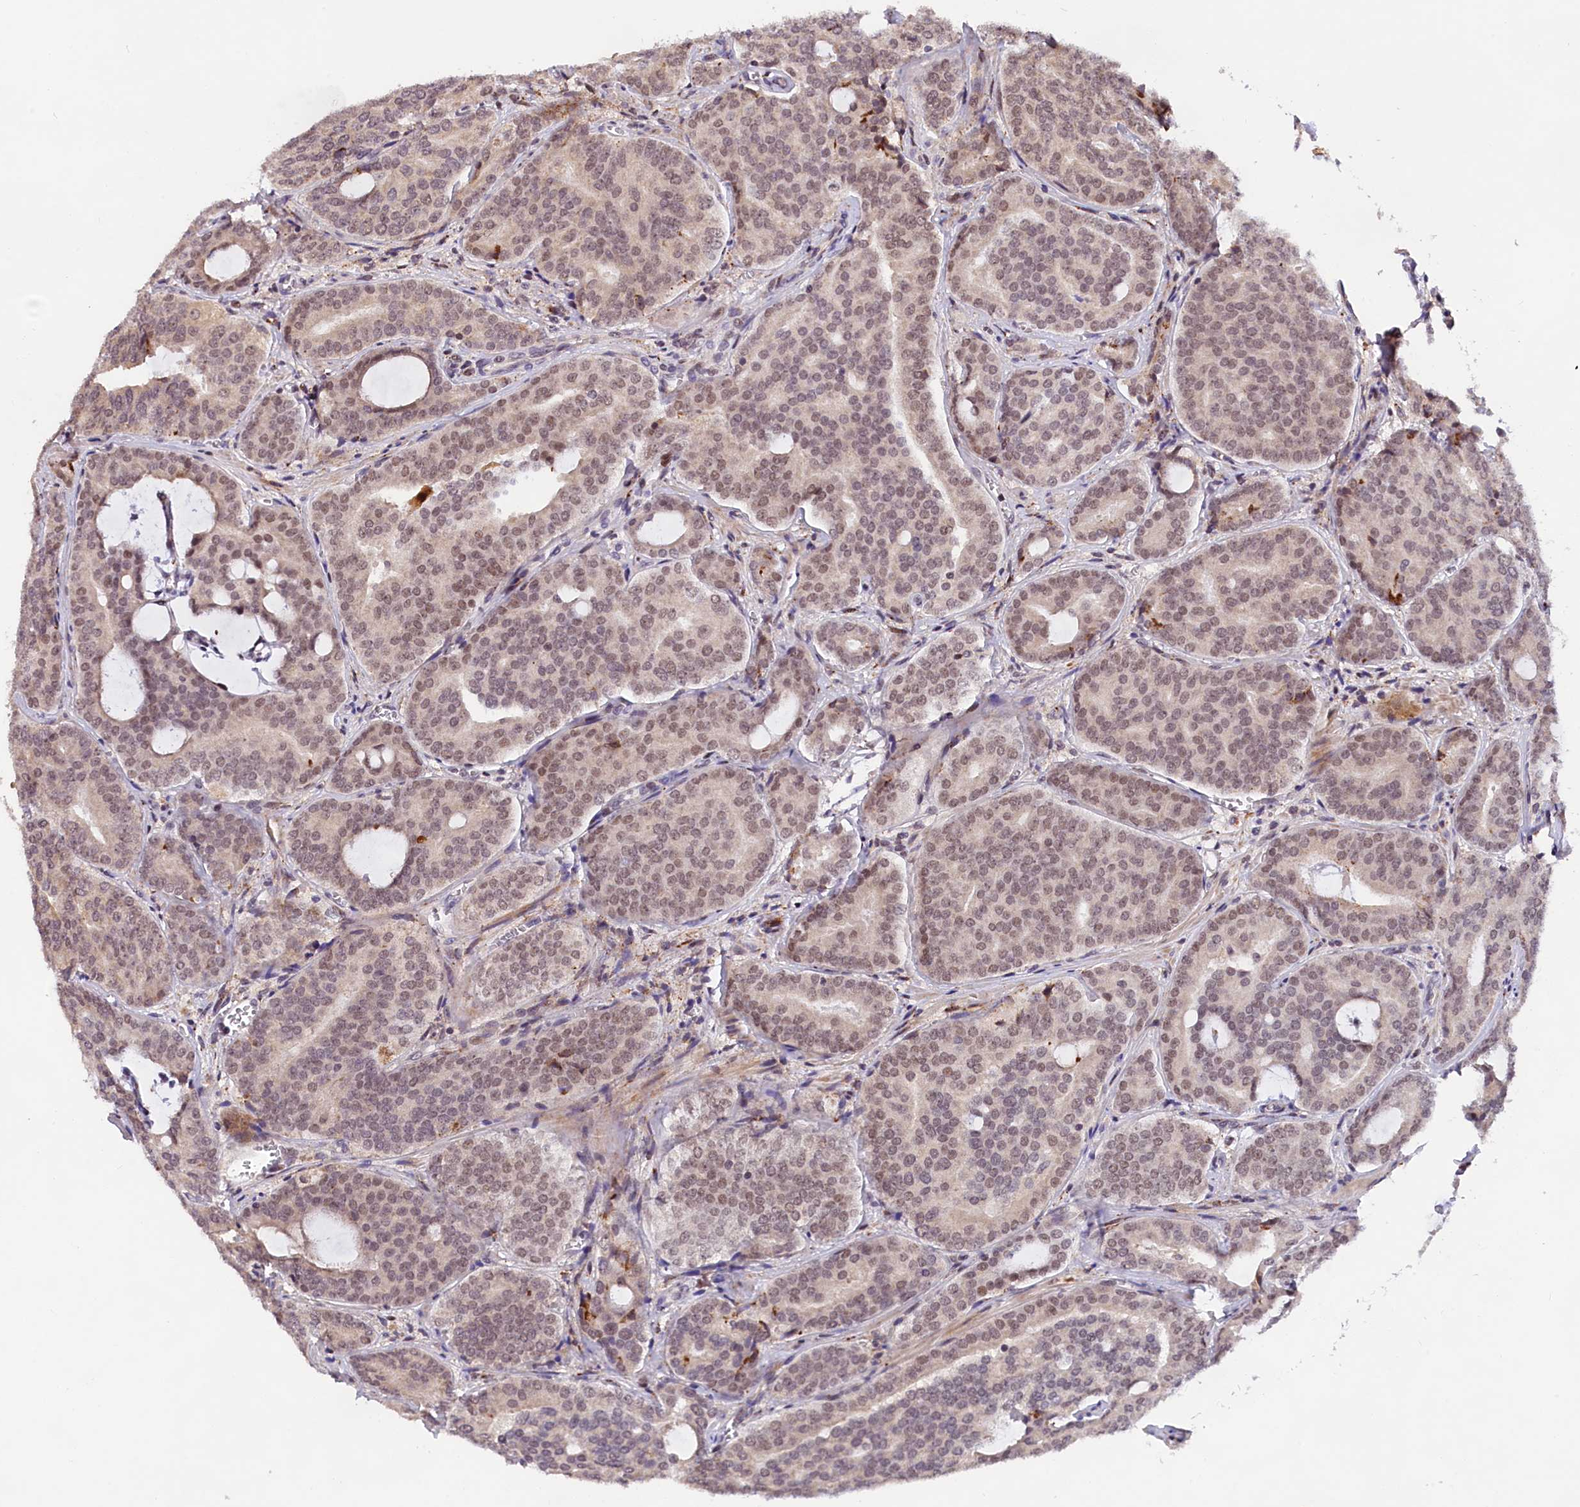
{"staining": {"intensity": "weak", "quantity": ">75%", "location": "nuclear"}, "tissue": "prostate cancer", "cell_type": "Tumor cells", "image_type": "cancer", "snomed": [{"axis": "morphology", "description": "Adenocarcinoma, High grade"}, {"axis": "topography", "description": "Prostate"}], "caption": "A low amount of weak nuclear staining is seen in about >75% of tumor cells in high-grade adenocarcinoma (prostate) tissue.", "gene": "FBXO45", "patient": {"sex": "male", "age": 55}}